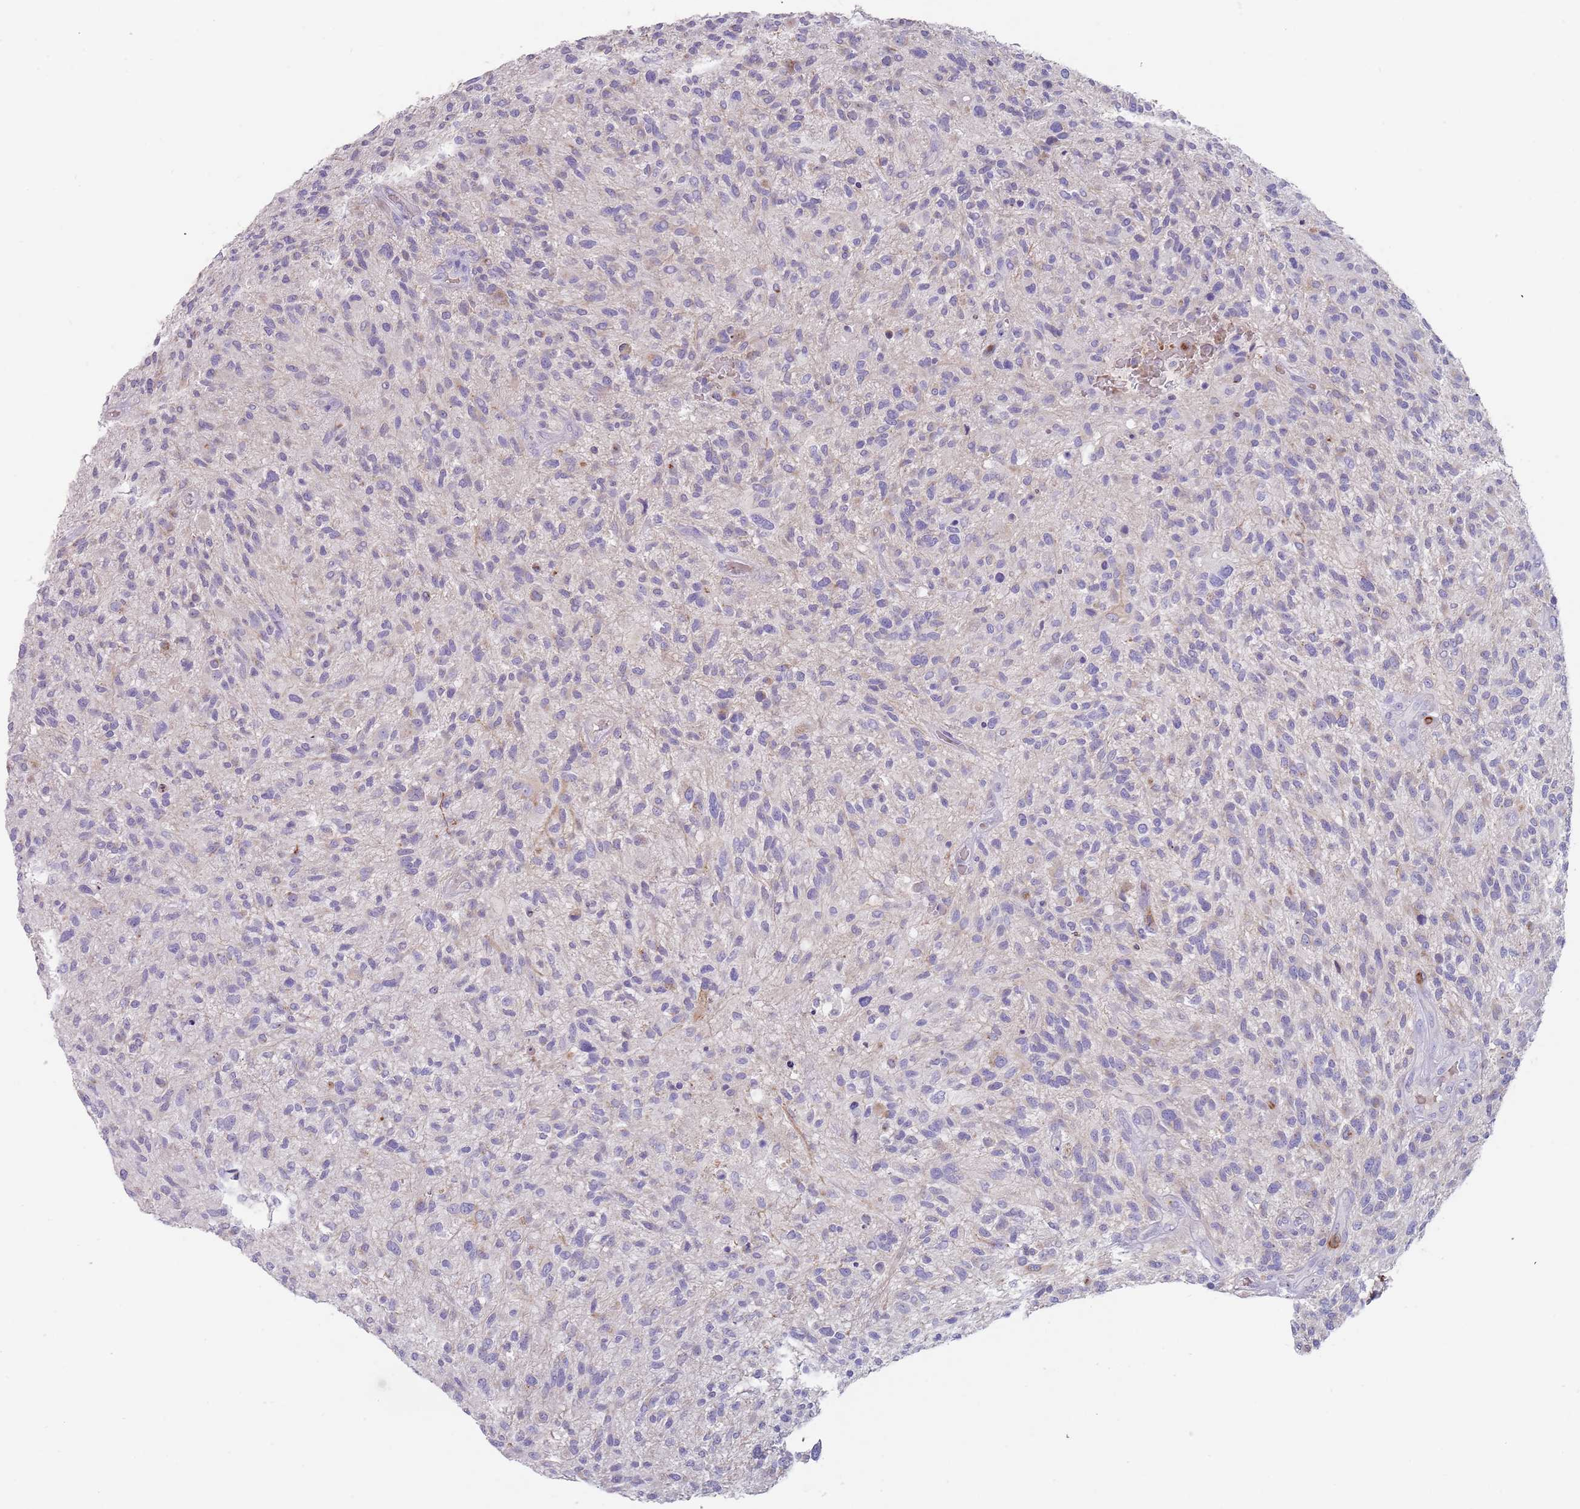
{"staining": {"intensity": "negative", "quantity": "none", "location": "none"}, "tissue": "glioma", "cell_type": "Tumor cells", "image_type": "cancer", "snomed": [{"axis": "morphology", "description": "Glioma, malignant, High grade"}, {"axis": "topography", "description": "Brain"}], "caption": "Immunohistochemistry histopathology image of neoplastic tissue: glioma stained with DAB (3,3'-diaminobenzidine) shows no significant protein expression in tumor cells.", "gene": "TMEM251", "patient": {"sex": "male", "age": 47}}